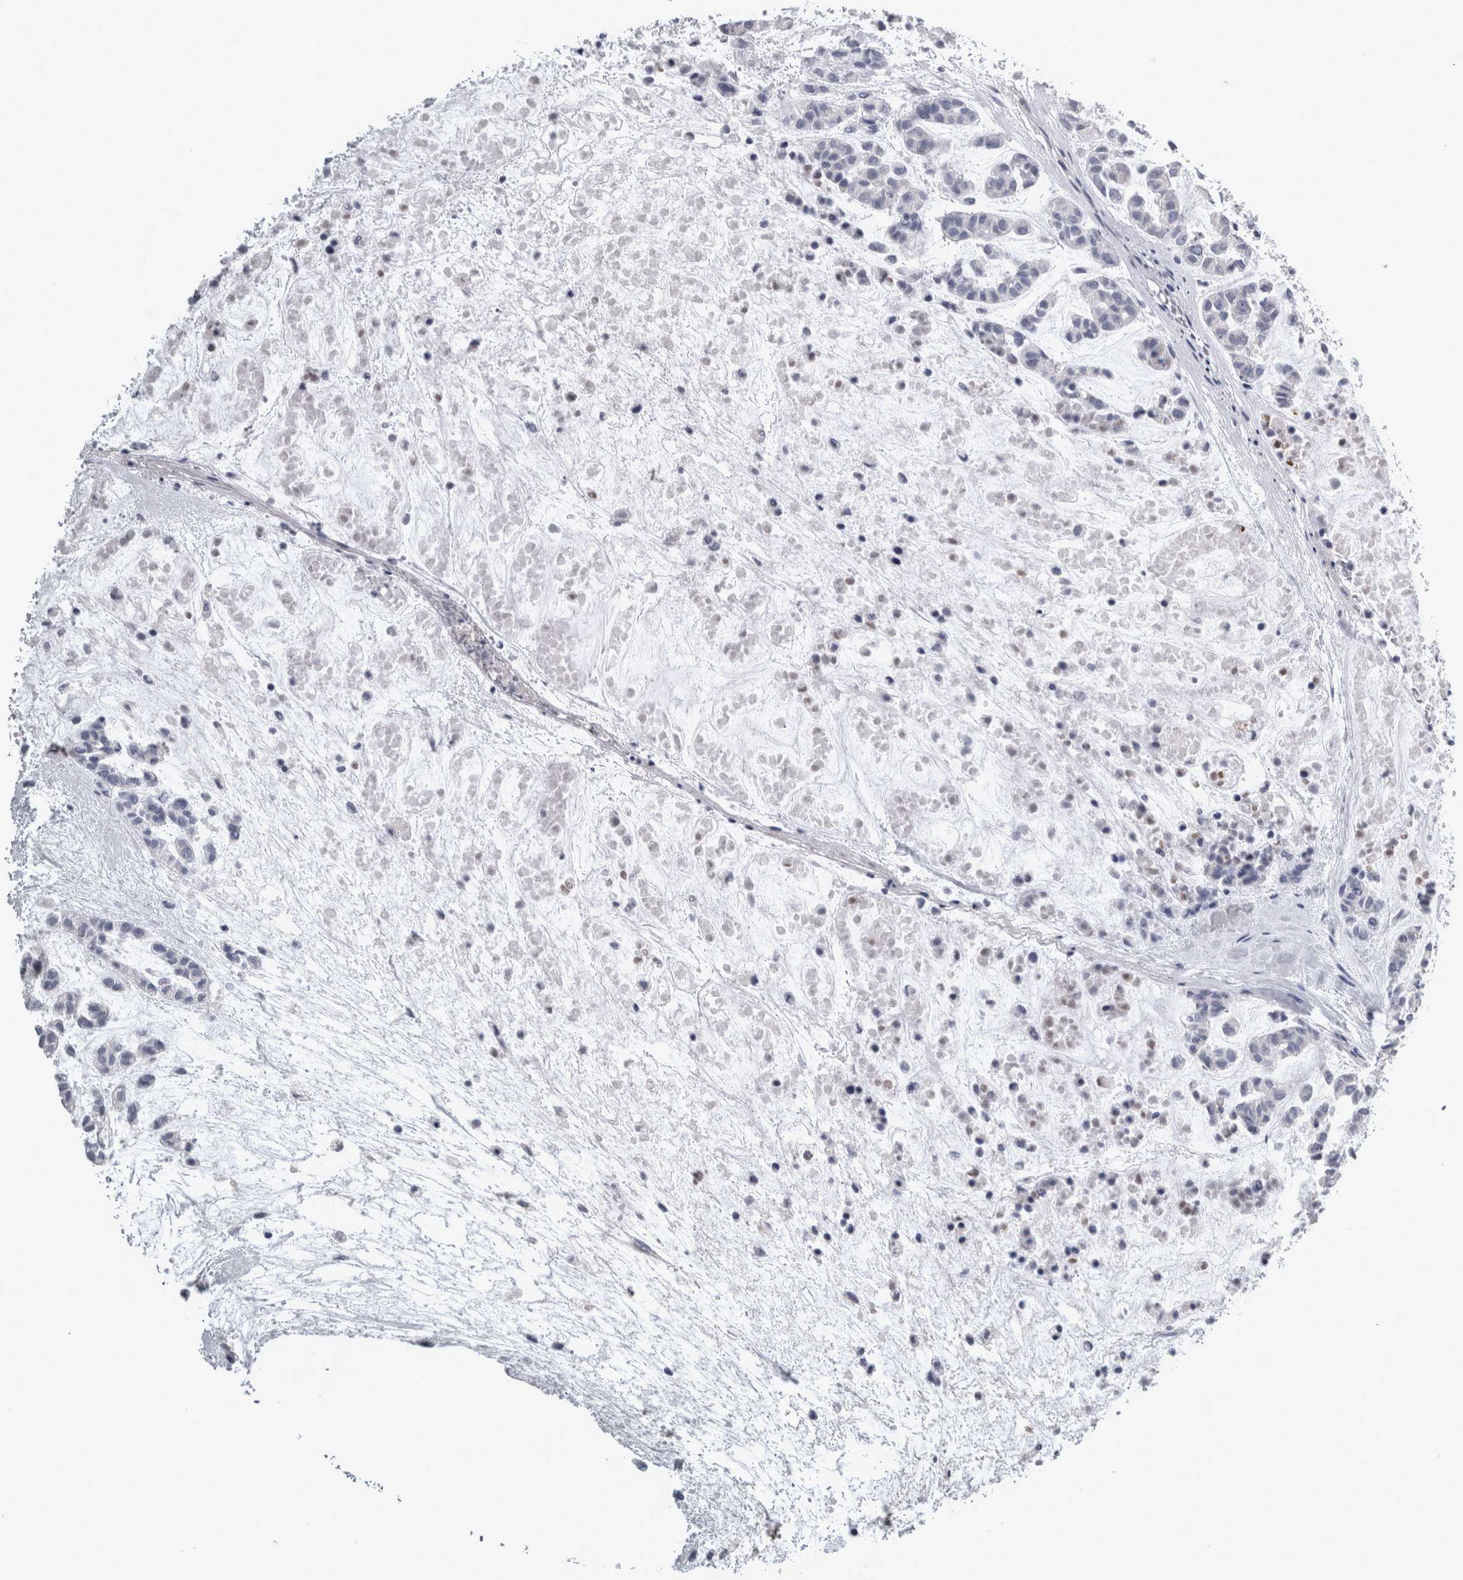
{"staining": {"intensity": "negative", "quantity": "none", "location": "none"}, "tissue": "head and neck cancer", "cell_type": "Tumor cells", "image_type": "cancer", "snomed": [{"axis": "morphology", "description": "Adenocarcinoma, NOS"}, {"axis": "morphology", "description": "Adenoma, NOS"}, {"axis": "topography", "description": "Head-Neck"}], "caption": "DAB (3,3'-diaminobenzidine) immunohistochemical staining of human head and neck cancer (adenoma) exhibits no significant expression in tumor cells.", "gene": "TCAP", "patient": {"sex": "female", "age": 55}}